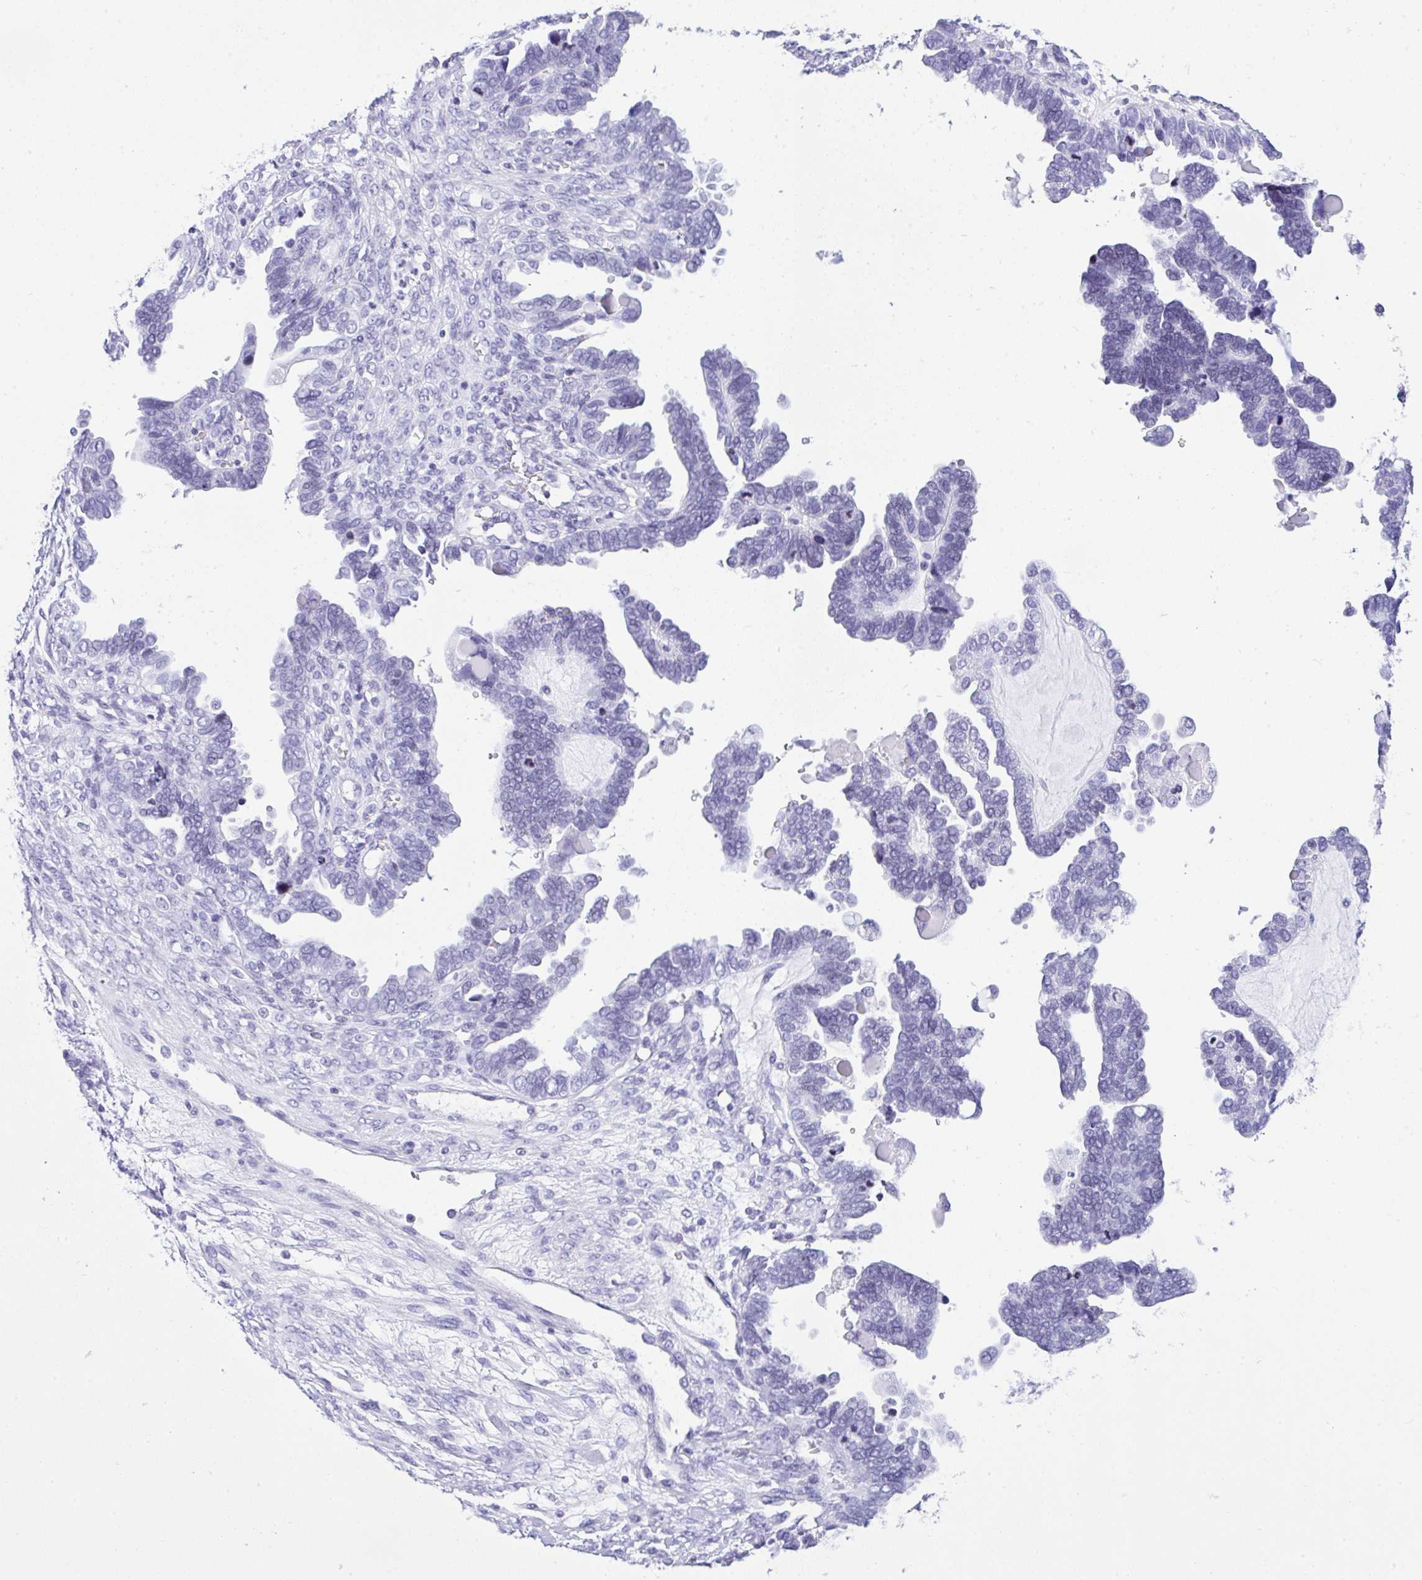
{"staining": {"intensity": "negative", "quantity": "none", "location": "none"}, "tissue": "ovarian cancer", "cell_type": "Tumor cells", "image_type": "cancer", "snomed": [{"axis": "morphology", "description": "Cystadenocarcinoma, serous, NOS"}, {"axis": "topography", "description": "Ovary"}], "caption": "An image of serous cystadenocarcinoma (ovarian) stained for a protein reveals no brown staining in tumor cells. The staining was performed using DAB (3,3'-diaminobenzidine) to visualize the protein expression in brown, while the nuclei were stained in blue with hematoxylin (Magnification: 20x).", "gene": "KRT27", "patient": {"sex": "female", "age": 51}}